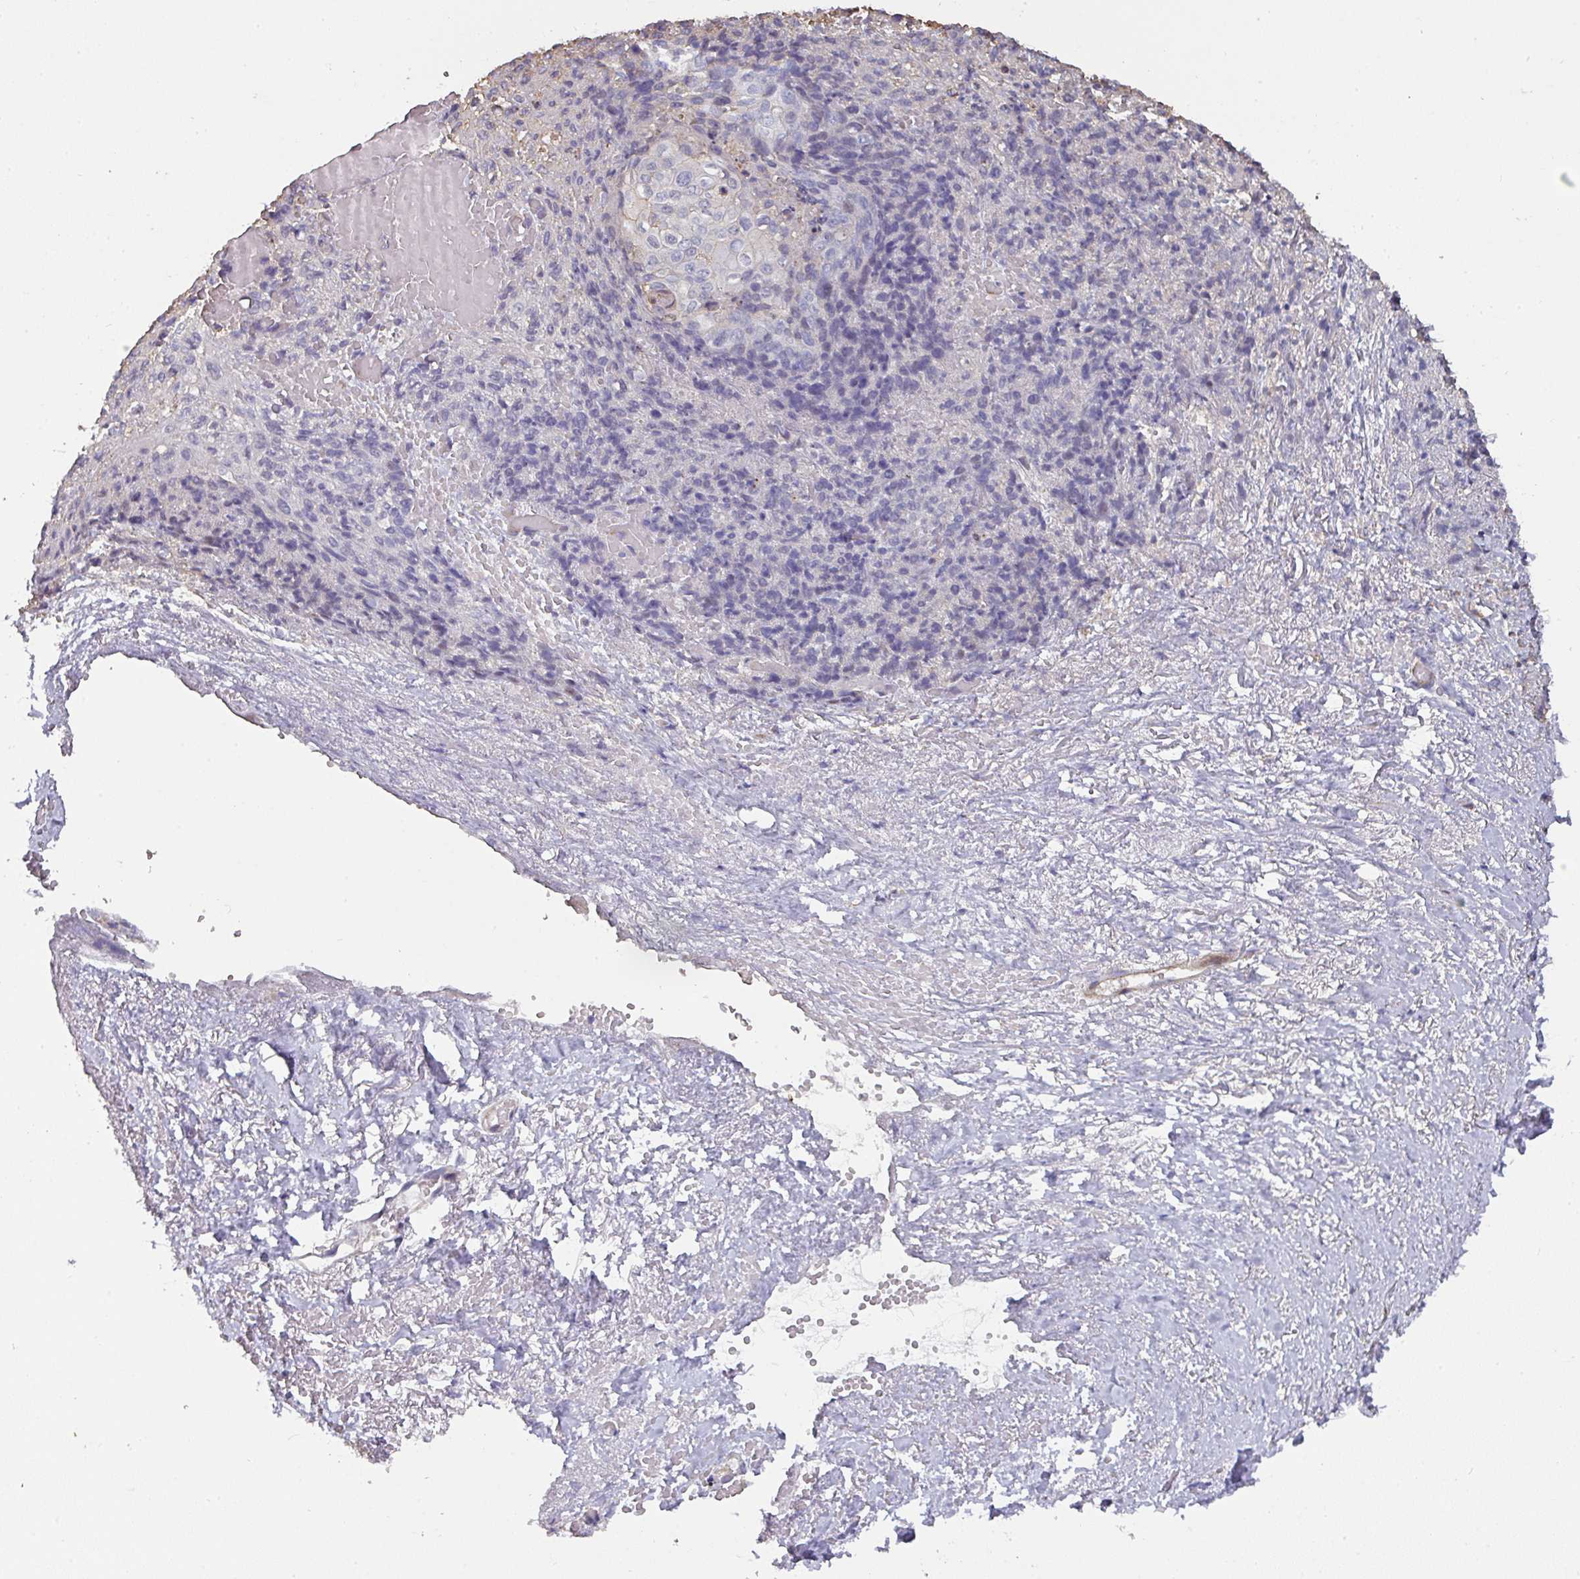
{"staining": {"intensity": "negative", "quantity": "none", "location": "none"}, "tissue": "skin cancer", "cell_type": "Tumor cells", "image_type": "cancer", "snomed": [{"axis": "morphology", "description": "Squamous cell carcinoma, NOS"}, {"axis": "topography", "description": "Skin"}, {"axis": "topography", "description": "Vulva"}], "caption": "Skin cancer (squamous cell carcinoma) stained for a protein using immunohistochemistry (IHC) reveals no staining tumor cells.", "gene": "BEND5", "patient": {"sex": "female", "age": 85}}